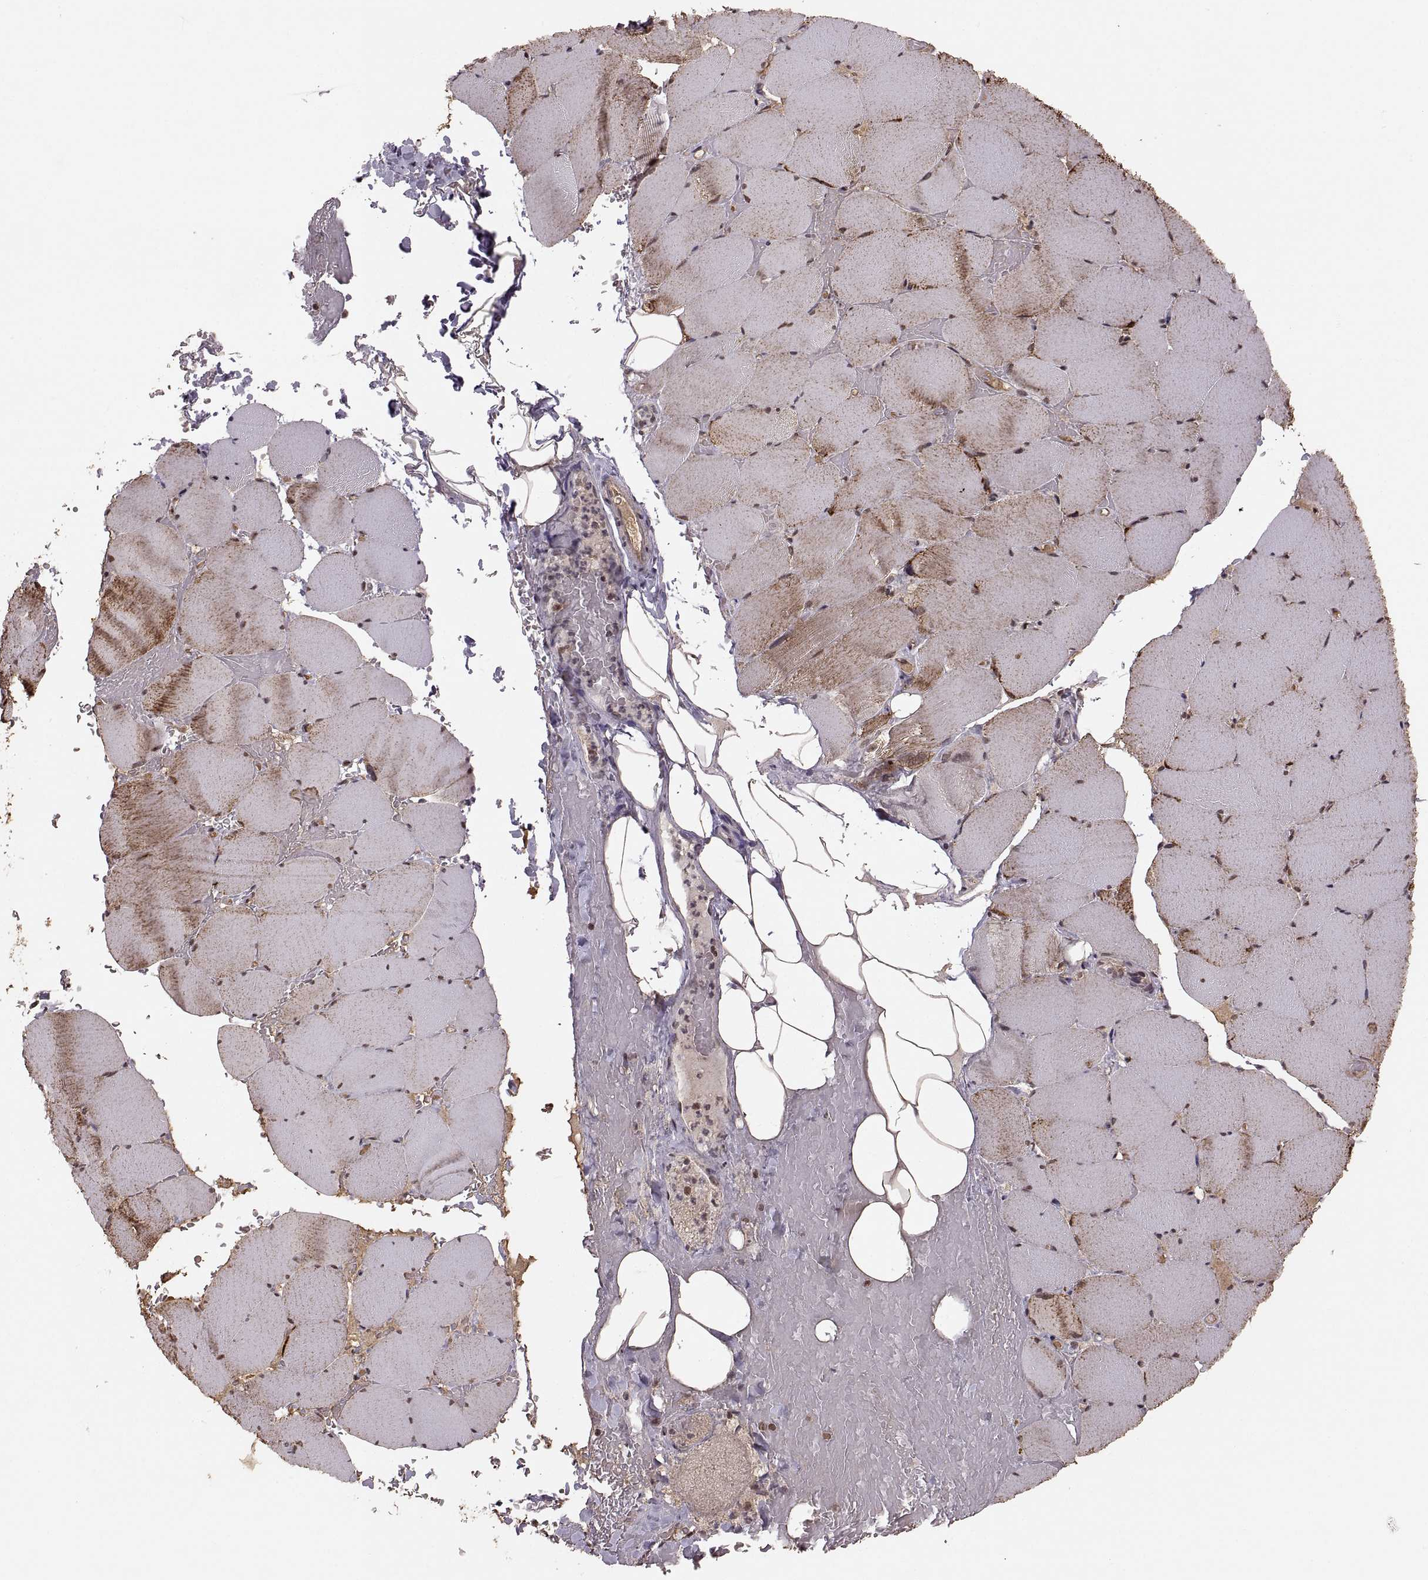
{"staining": {"intensity": "moderate", "quantity": "25%-75%", "location": "cytoplasmic/membranous"}, "tissue": "skeletal muscle", "cell_type": "Myocytes", "image_type": "normal", "snomed": [{"axis": "morphology", "description": "Normal tissue, NOS"}, {"axis": "topography", "description": "Skeletal muscle"}], "caption": "Skeletal muscle stained with DAB immunohistochemistry (IHC) displays medium levels of moderate cytoplasmic/membranous staining in approximately 25%-75% of myocytes.", "gene": "RFT1", "patient": {"sex": "female", "age": 37}}